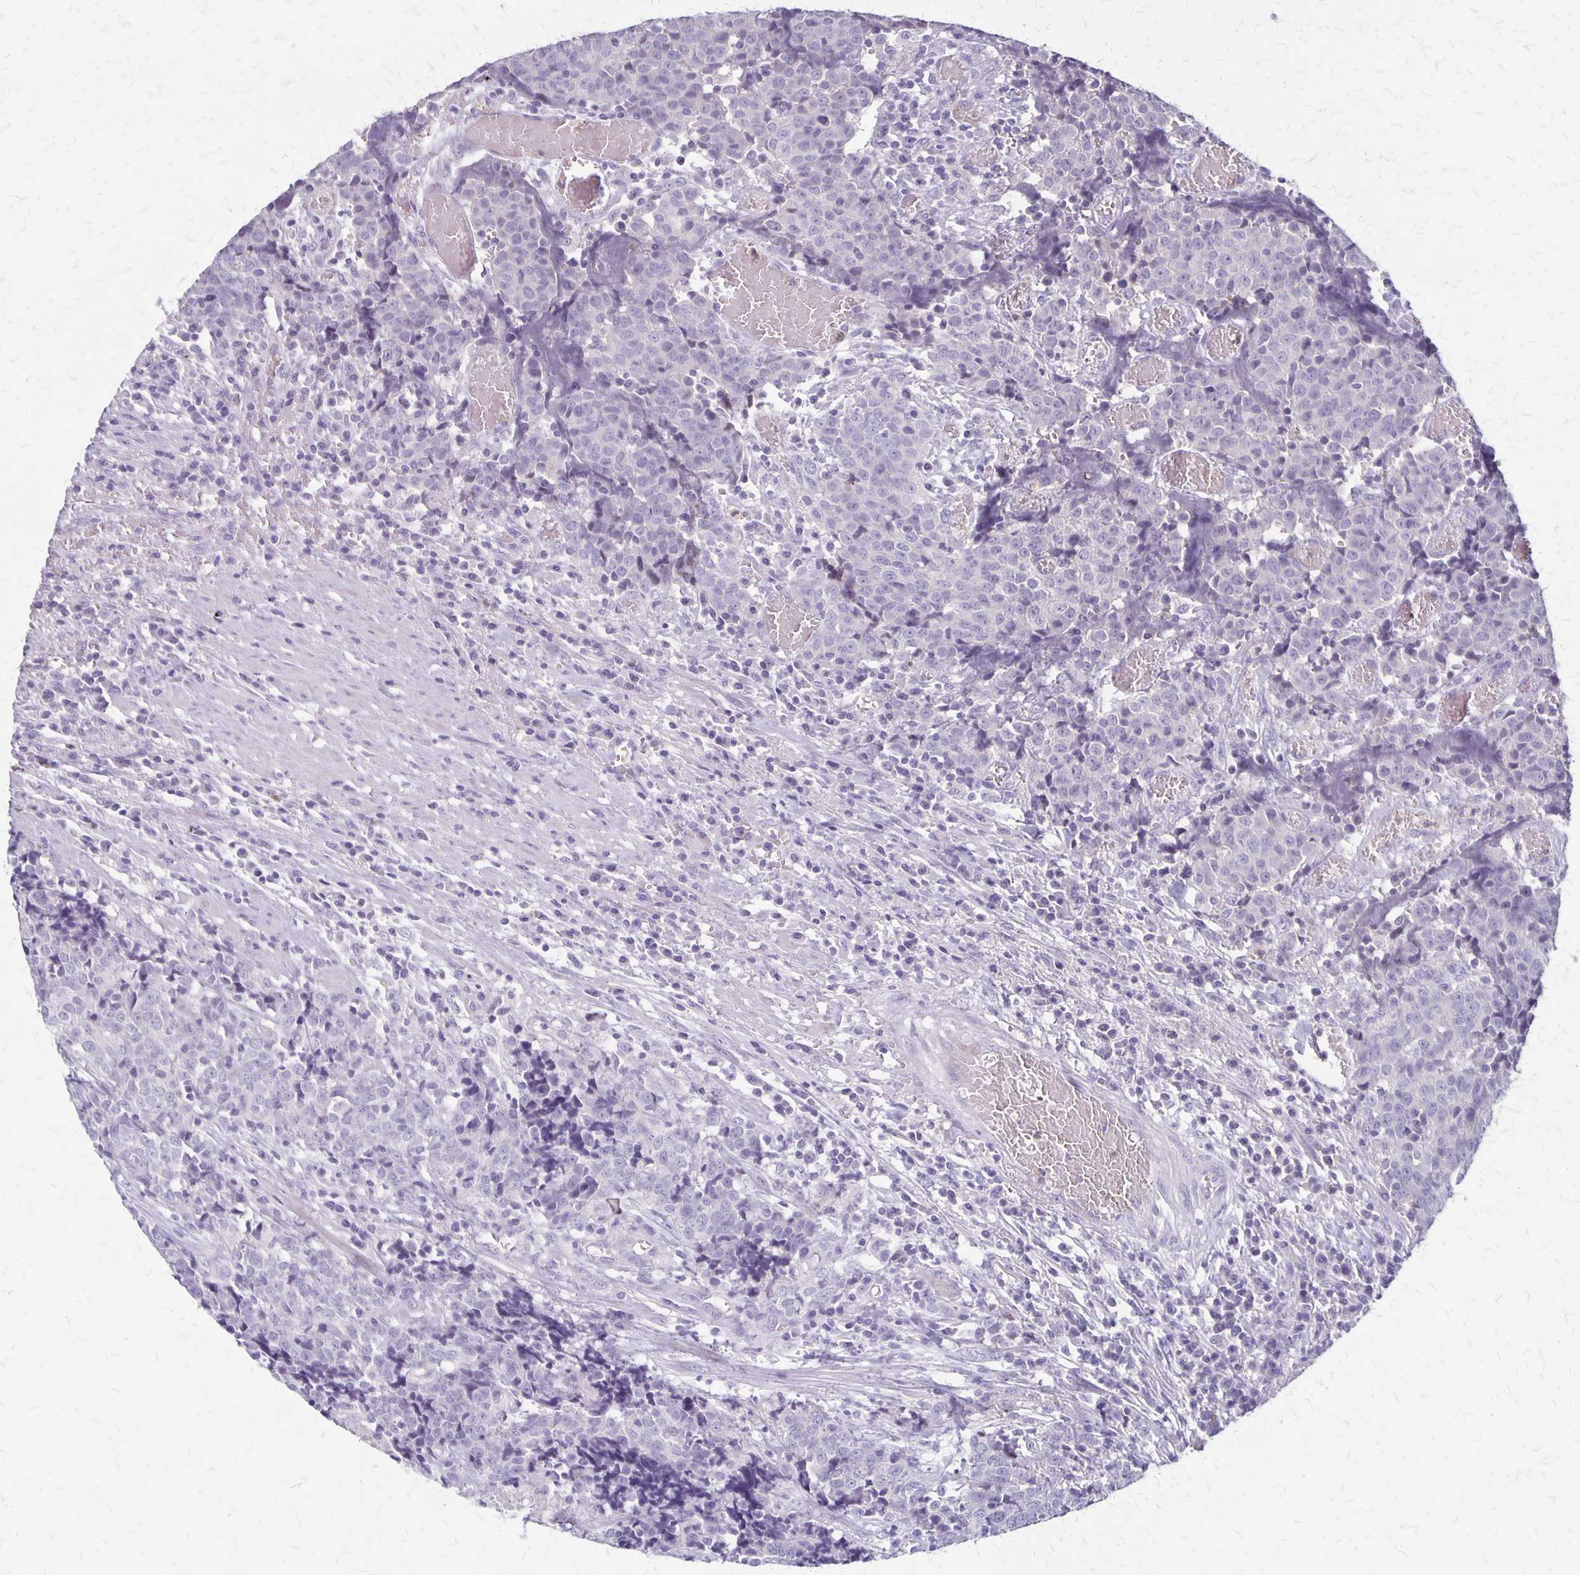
{"staining": {"intensity": "negative", "quantity": "none", "location": "none"}, "tissue": "prostate cancer", "cell_type": "Tumor cells", "image_type": "cancer", "snomed": [{"axis": "morphology", "description": "Adenocarcinoma, High grade"}, {"axis": "topography", "description": "Prostate and seminal vesicle, NOS"}], "caption": "This is a image of immunohistochemistry staining of prostate adenocarcinoma (high-grade), which shows no positivity in tumor cells.", "gene": "SEPTIN5", "patient": {"sex": "male", "age": 60}}